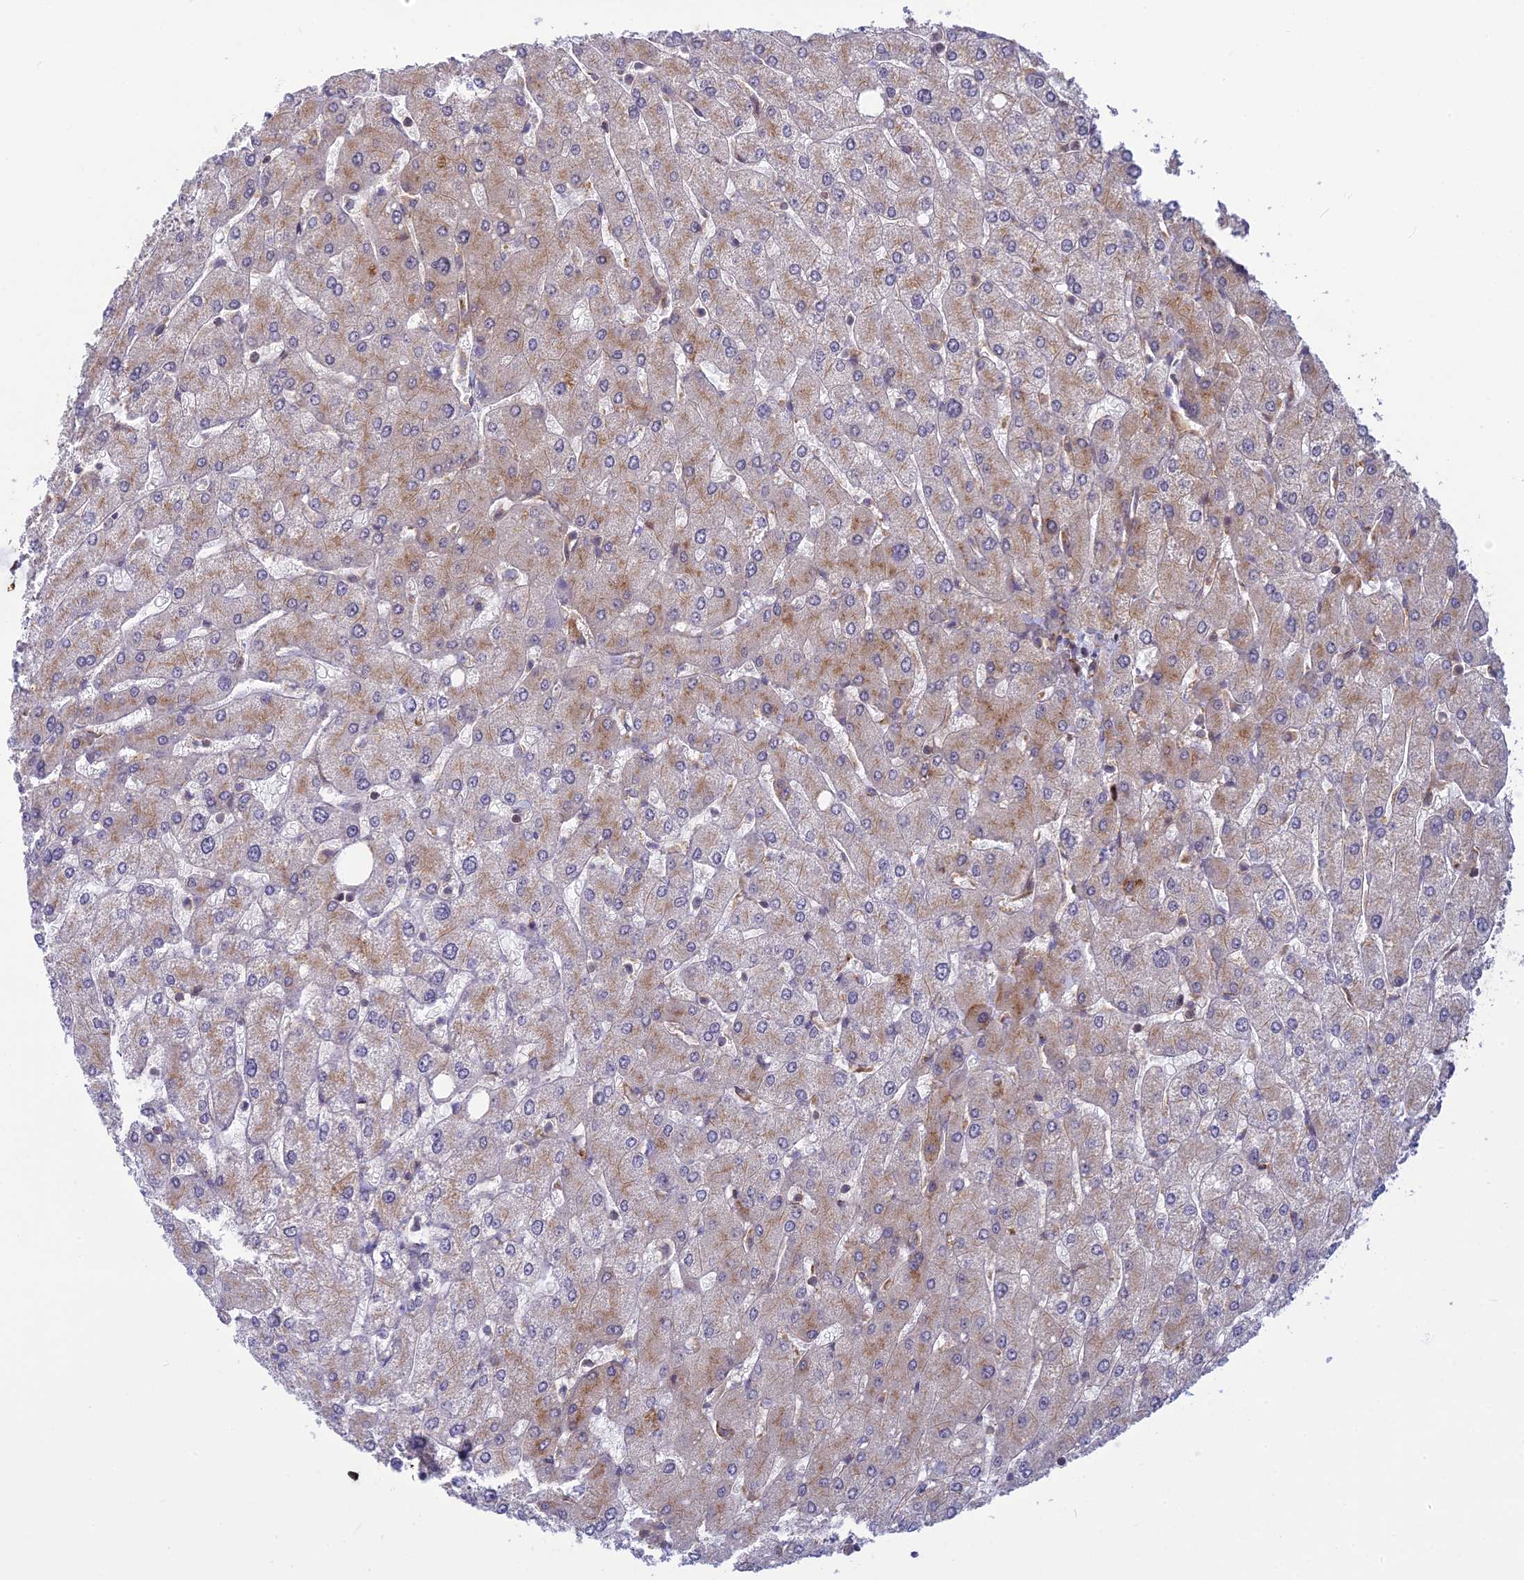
{"staining": {"intensity": "moderate", "quantity": "25%-75%", "location": "cytoplasmic/membranous"}, "tissue": "liver", "cell_type": "Cholangiocytes", "image_type": "normal", "snomed": [{"axis": "morphology", "description": "Normal tissue, NOS"}, {"axis": "topography", "description": "Liver"}], "caption": "Protein staining demonstrates moderate cytoplasmic/membranous staining in about 25%-75% of cholangiocytes in unremarkable liver.", "gene": "CLINT1", "patient": {"sex": "male", "age": 55}}